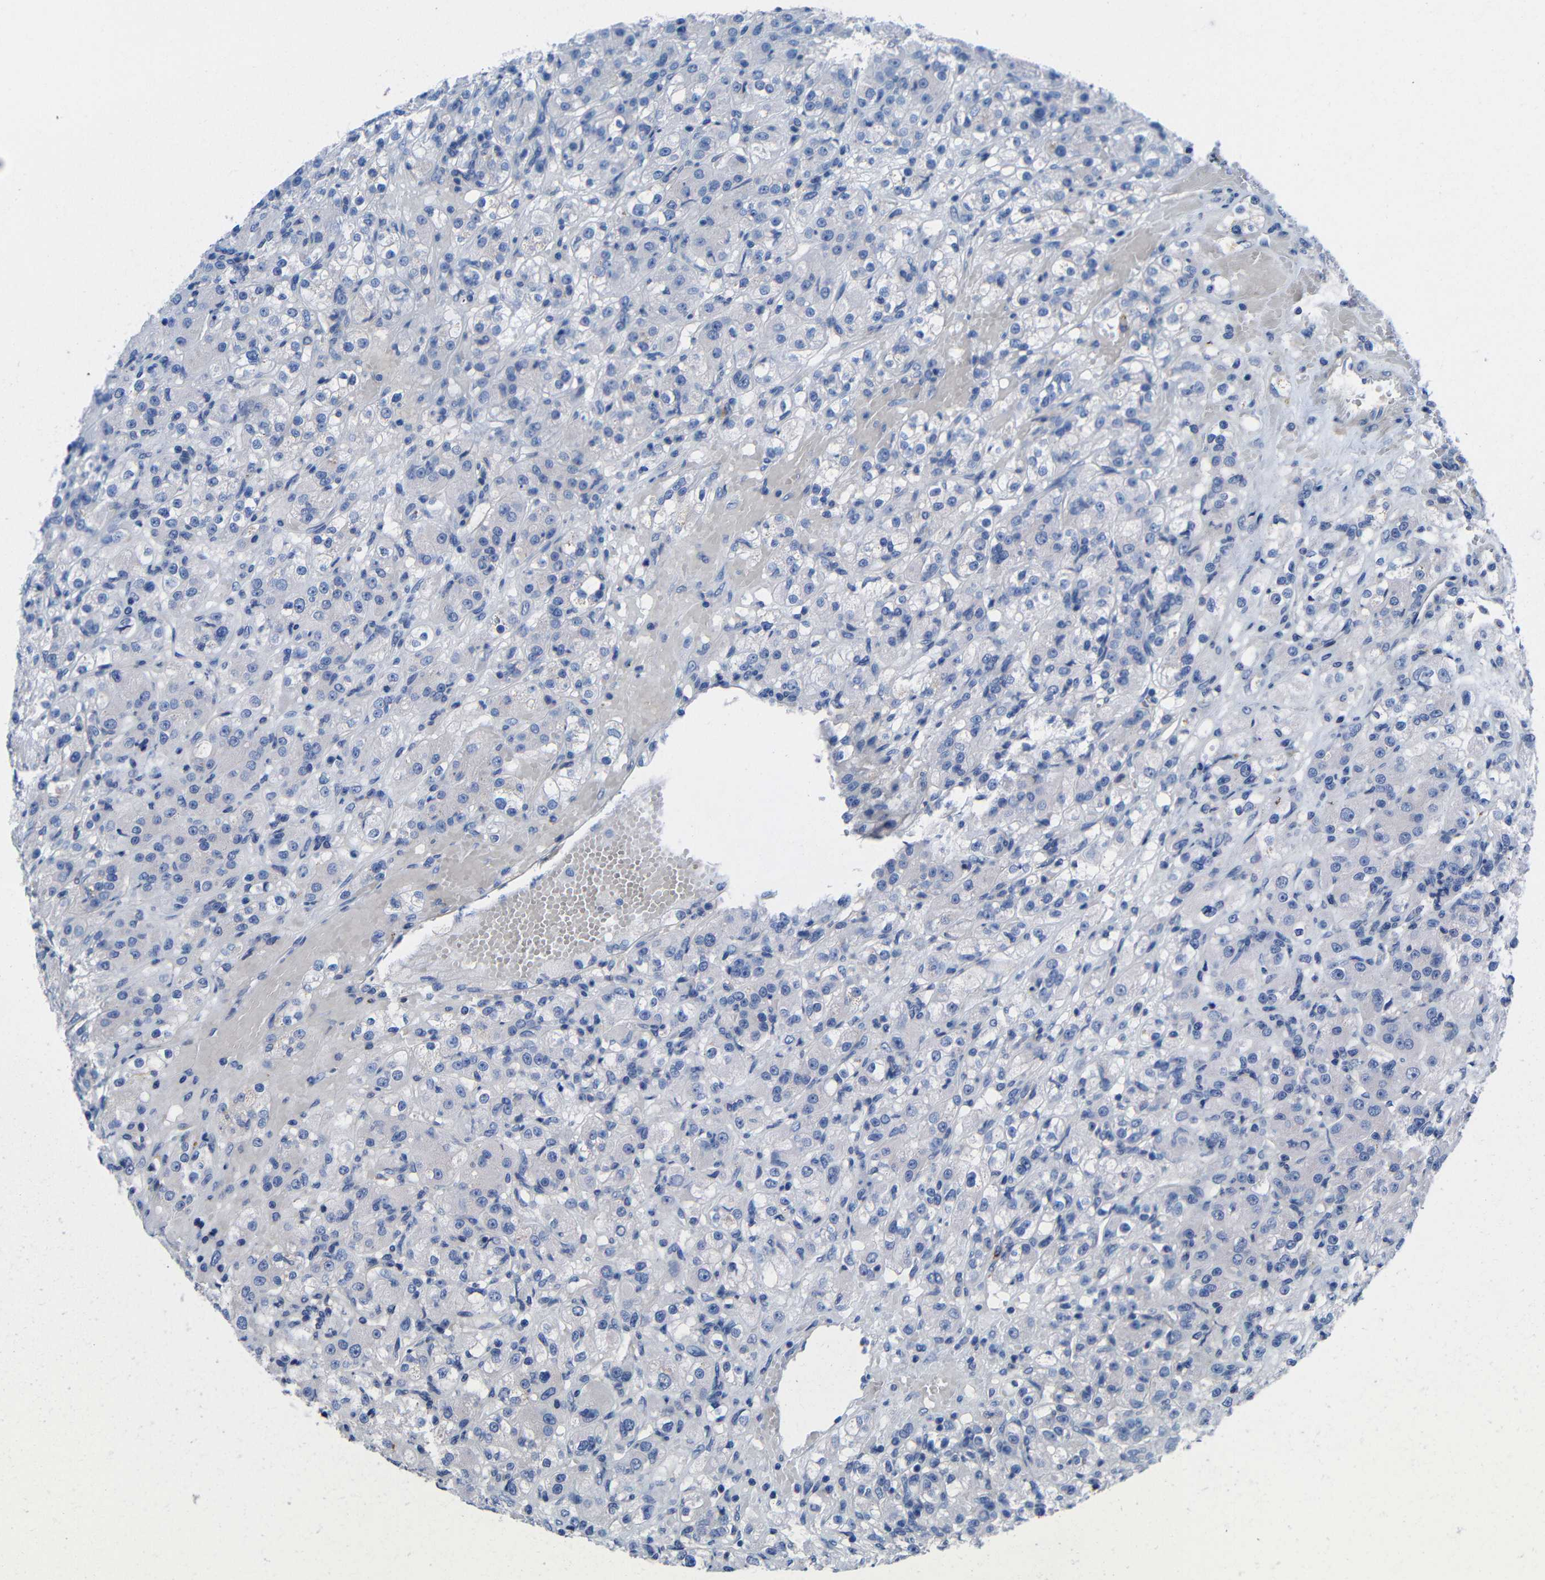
{"staining": {"intensity": "negative", "quantity": "none", "location": "none"}, "tissue": "renal cancer", "cell_type": "Tumor cells", "image_type": "cancer", "snomed": [{"axis": "morphology", "description": "Normal tissue, NOS"}, {"axis": "morphology", "description": "Adenocarcinoma, NOS"}, {"axis": "topography", "description": "Kidney"}], "caption": "The IHC image has no significant positivity in tumor cells of renal cancer tissue.", "gene": "GDI1", "patient": {"sex": "male", "age": 61}}